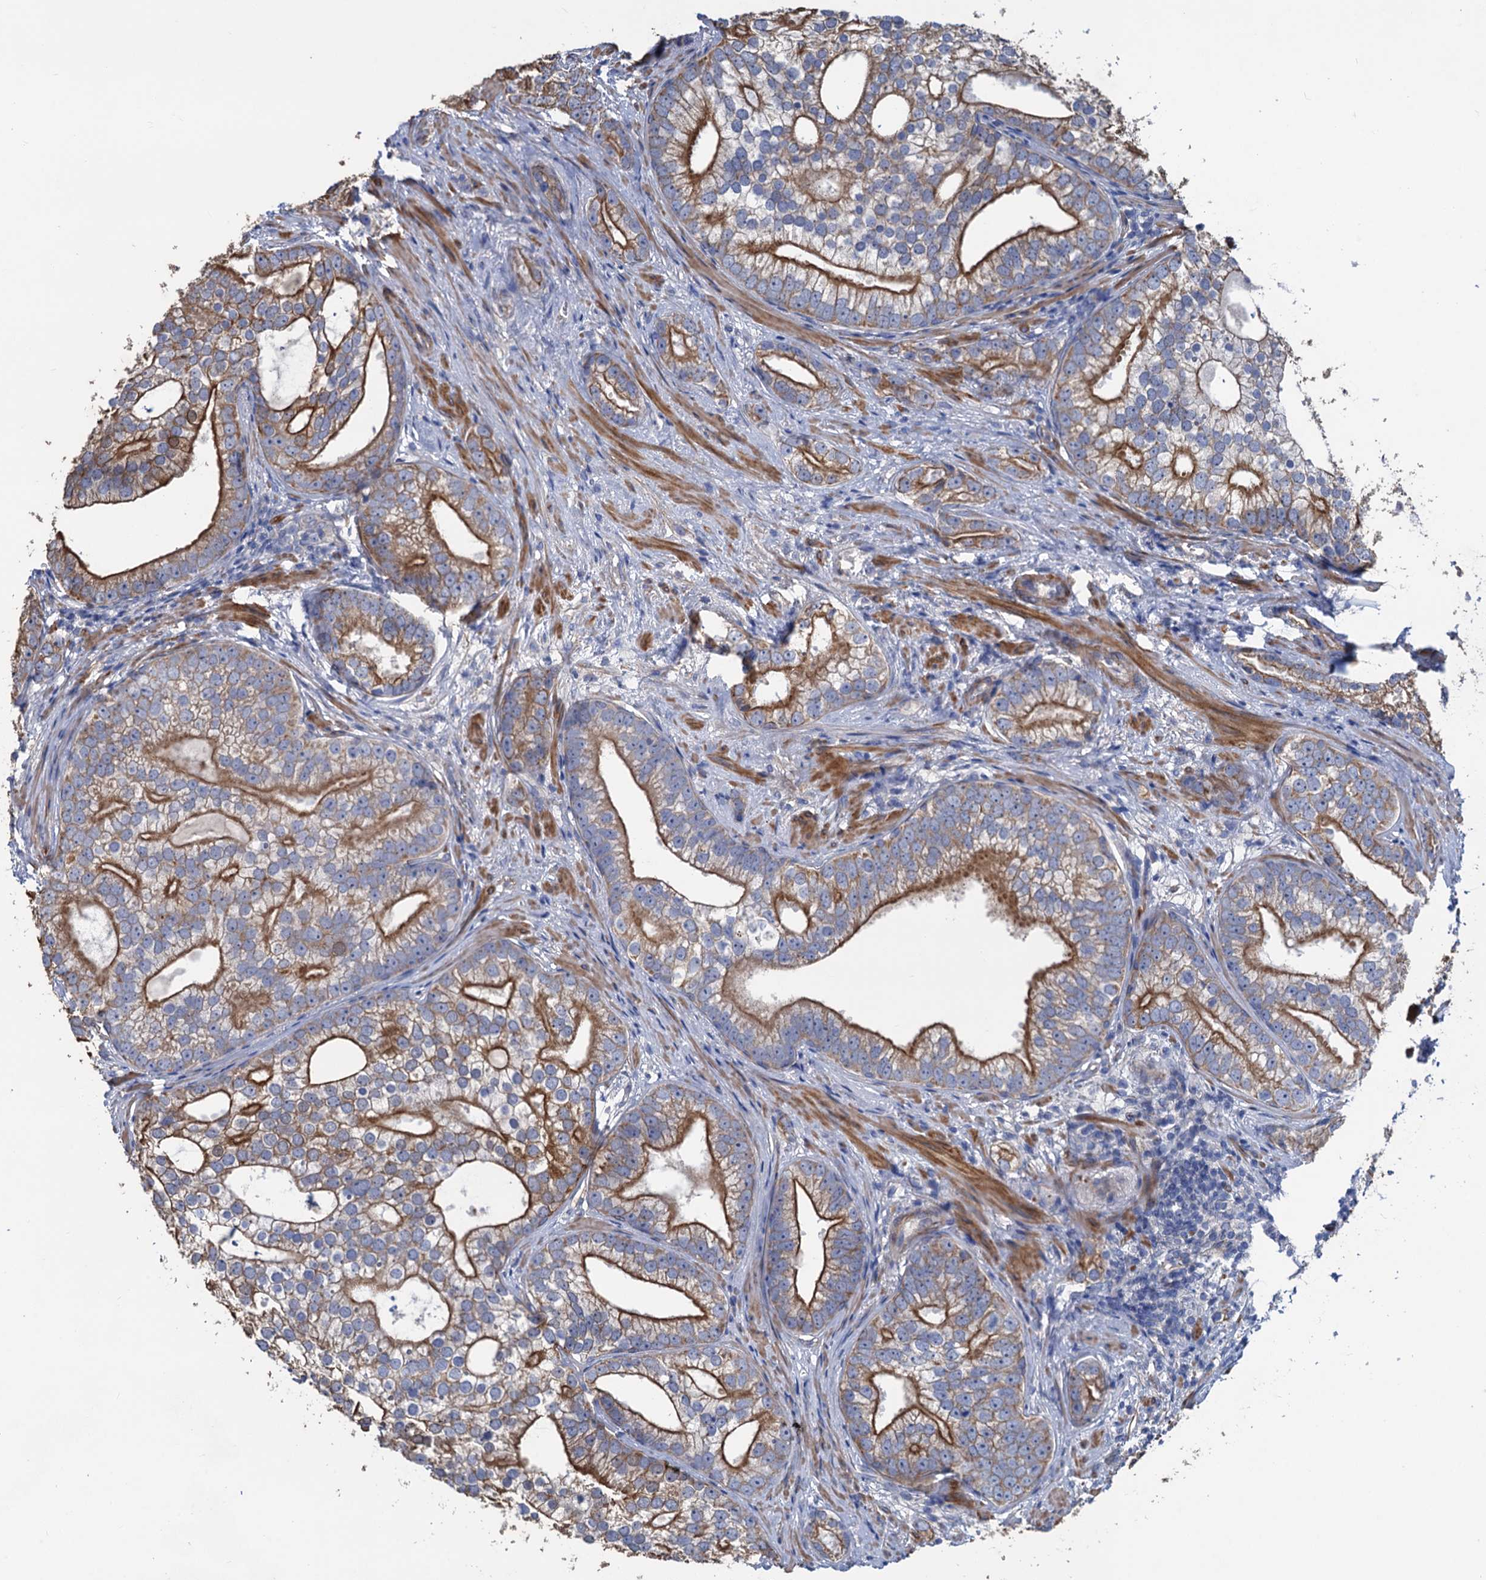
{"staining": {"intensity": "strong", "quantity": "25%-75%", "location": "cytoplasmic/membranous"}, "tissue": "prostate cancer", "cell_type": "Tumor cells", "image_type": "cancer", "snomed": [{"axis": "morphology", "description": "Adenocarcinoma, High grade"}, {"axis": "topography", "description": "Prostate"}], "caption": "Immunohistochemistry (DAB) staining of prostate cancer shows strong cytoplasmic/membranous protein positivity in about 25%-75% of tumor cells.", "gene": "SMCO3", "patient": {"sex": "male", "age": 75}}